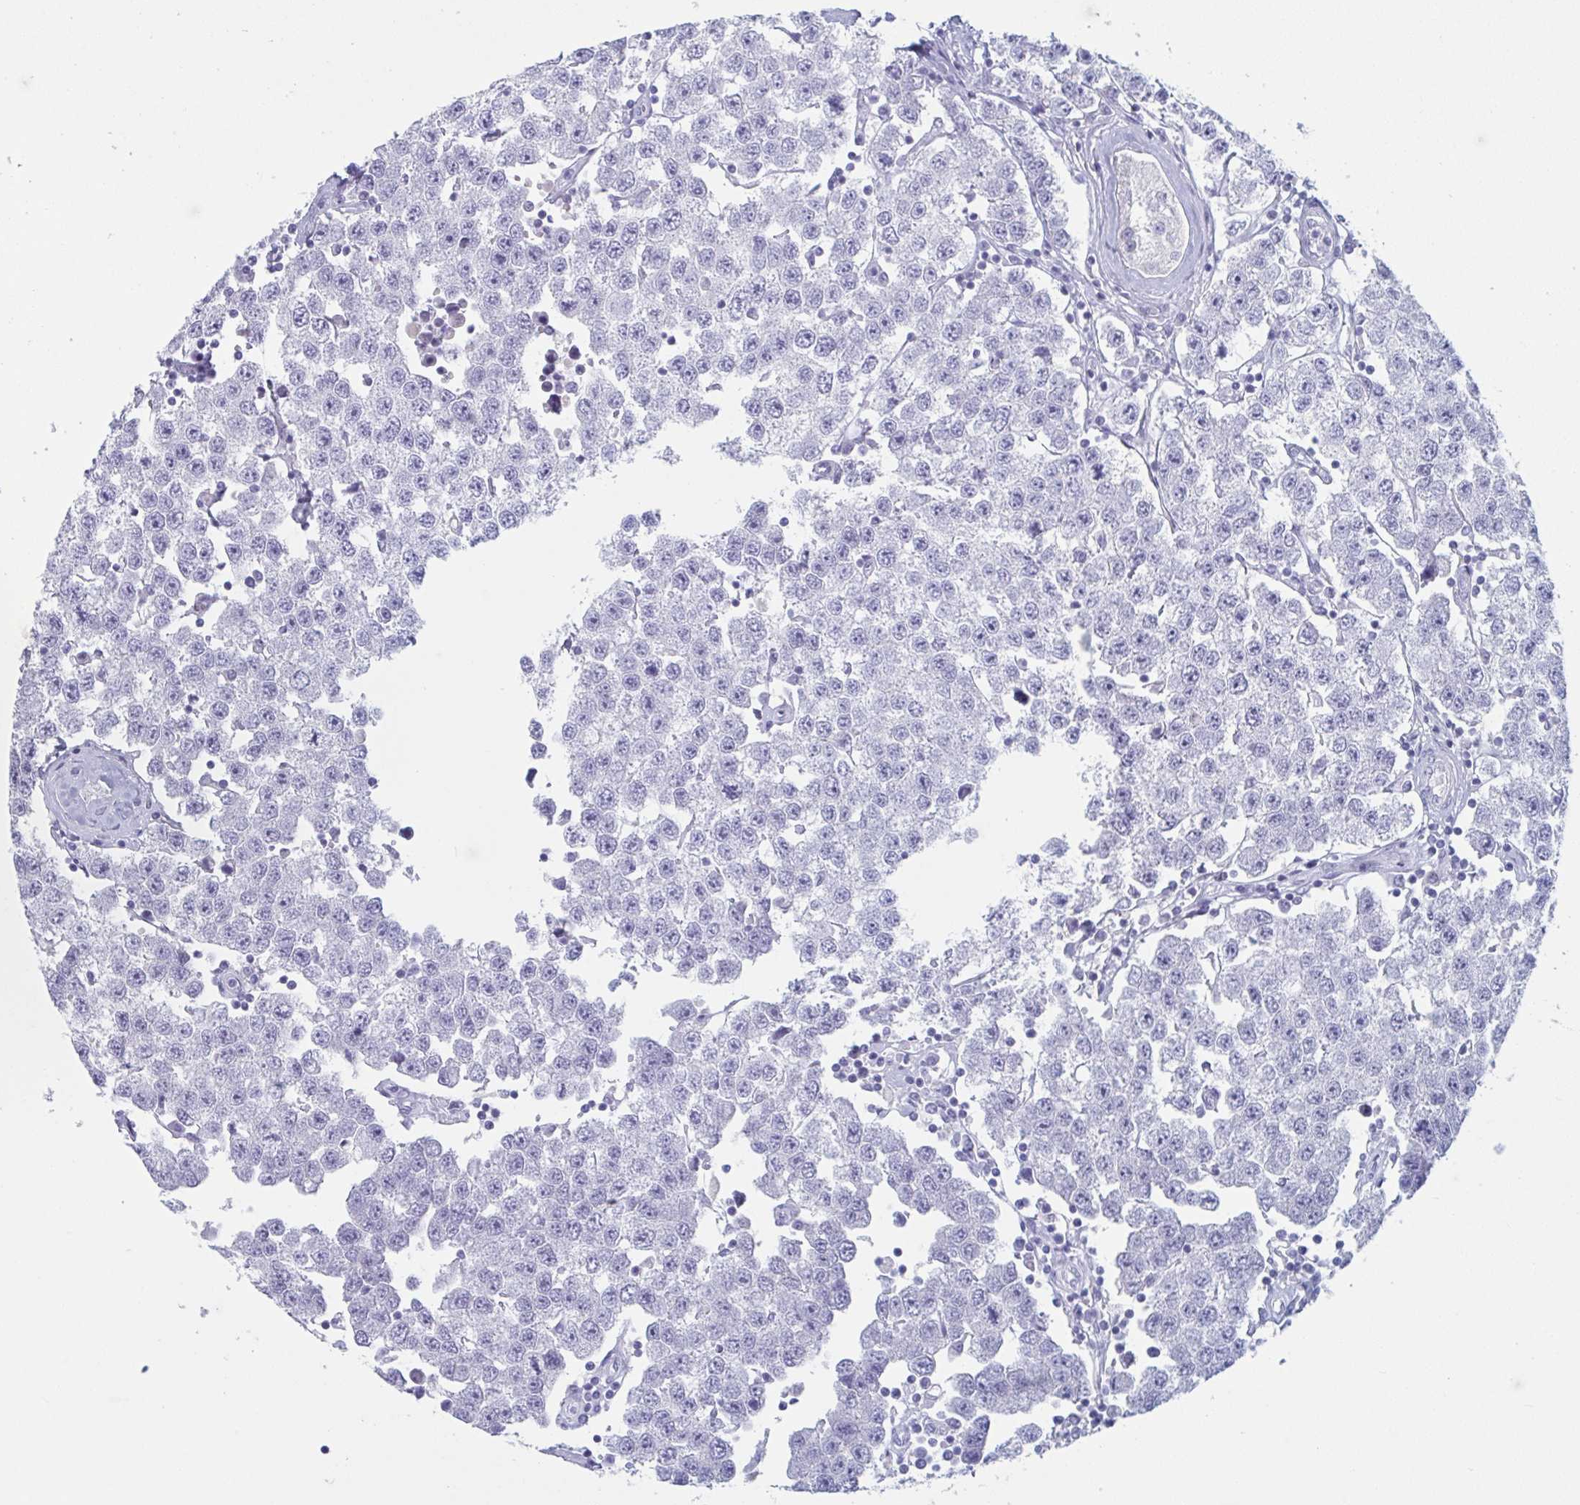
{"staining": {"intensity": "negative", "quantity": "none", "location": "none"}, "tissue": "testis cancer", "cell_type": "Tumor cells", "image_type": "cancer", "snomed": [{"axis": "morphology", "description": "Seminoma, NOS"}, {"axis": "topography", "description": "Testis"}], "caption": "DAB immunohistochemical staining of testis cancer (seminoma) reveals no significant positivity in tumor cells. (DAB (3,3'-diaminobenzidine) IHC with hematoxylin counter stain).", "gene": "CYP4F11", "patient": {"sex": "male", "age": 34}}